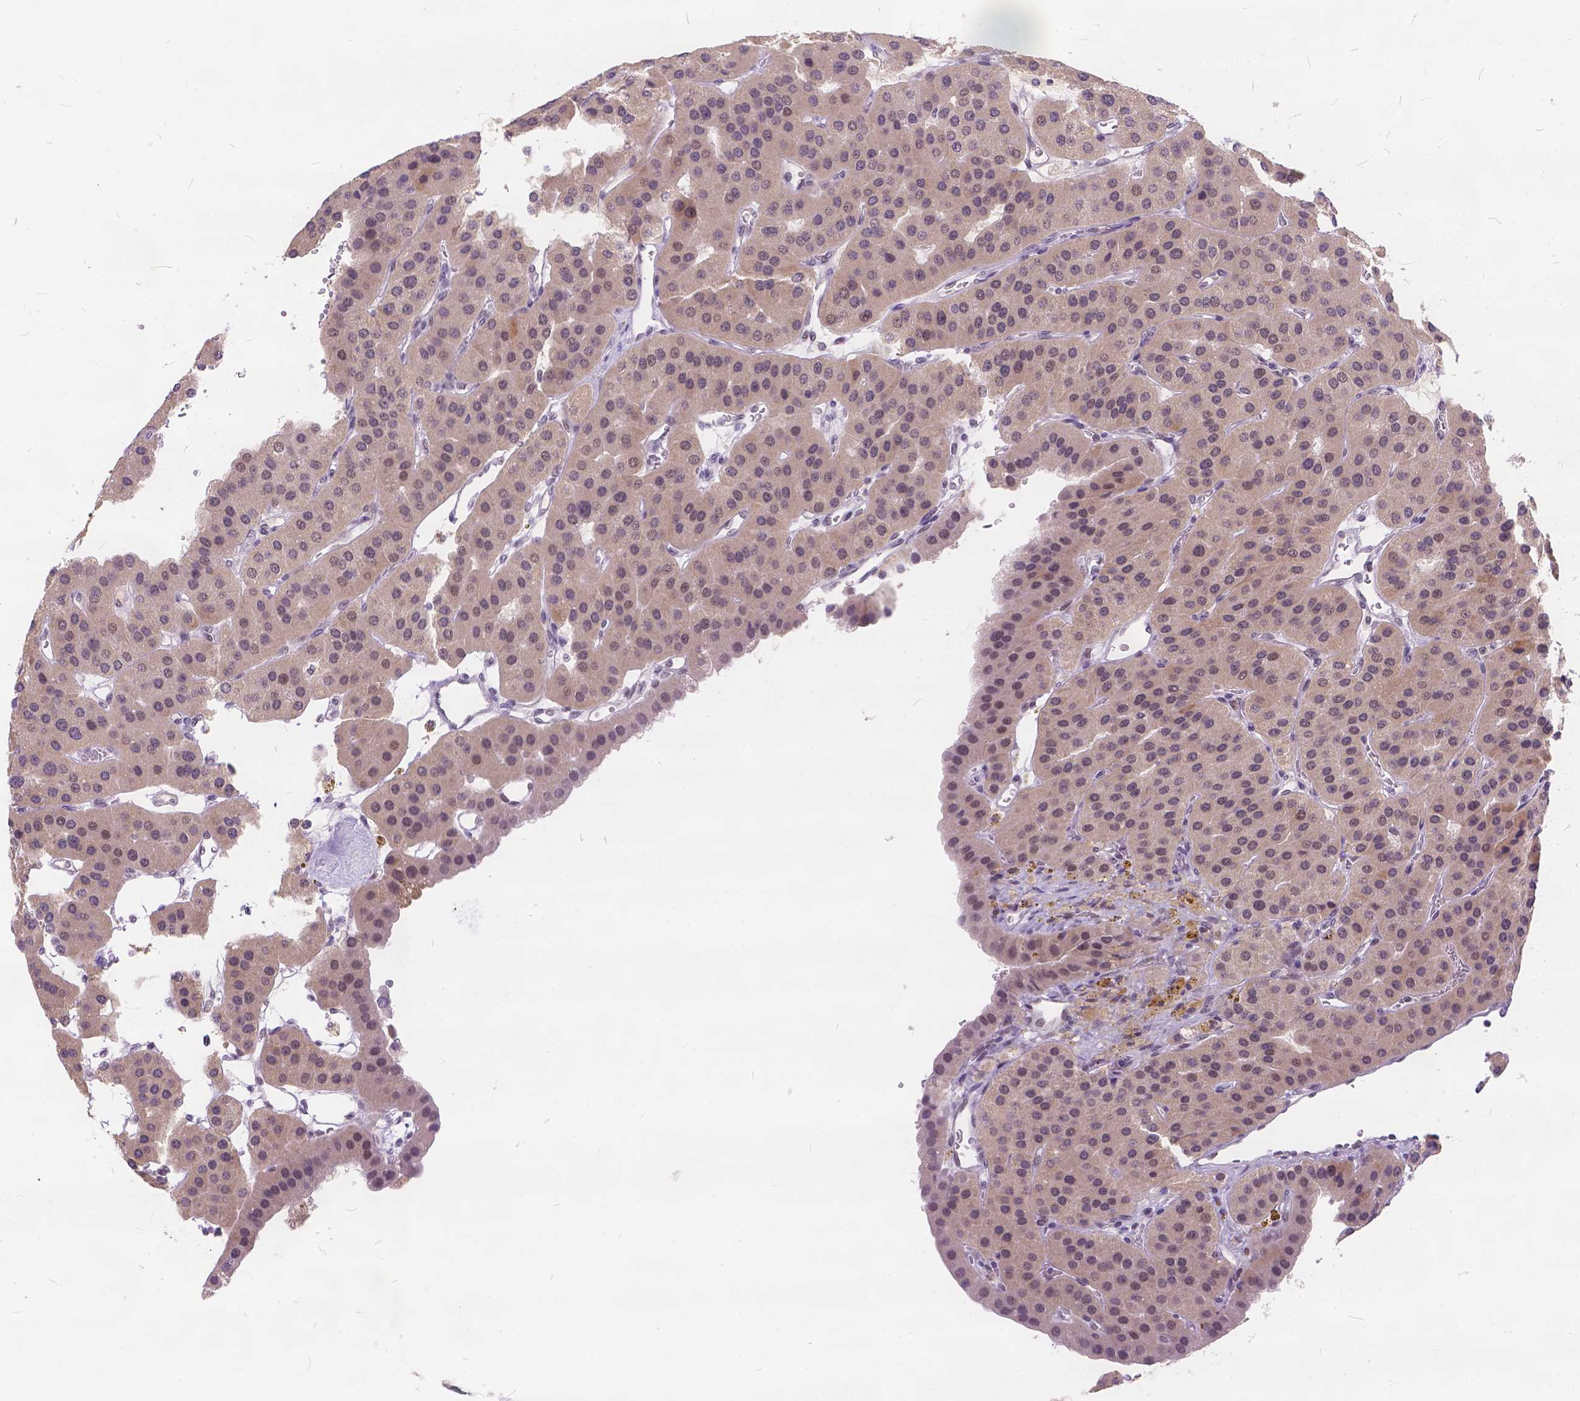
{"staining": {"intensity": "weak", "quantity": "25%-75%", "location": "nuclear"}, "tissue": "parathyroid gland", "cell_type": "Glandular cells", "image_type": "normal", "snomed": [{"axis": "morphology", "description": "Normal tissue, NOS"}, {"axis": "morphology", "description": "Adenoma, NOS"}, {"axis": "topography", "description": "Parathyroid gland"}], "caption": "An image of parathyroid gland stained for a protein reveals weak nuclear brown staining in glandular cells. (Brightfield microscopy of DAB IHC at high magnification).", "gene": "FAM53A", "patient": {"sex": "female", "age": 86}}